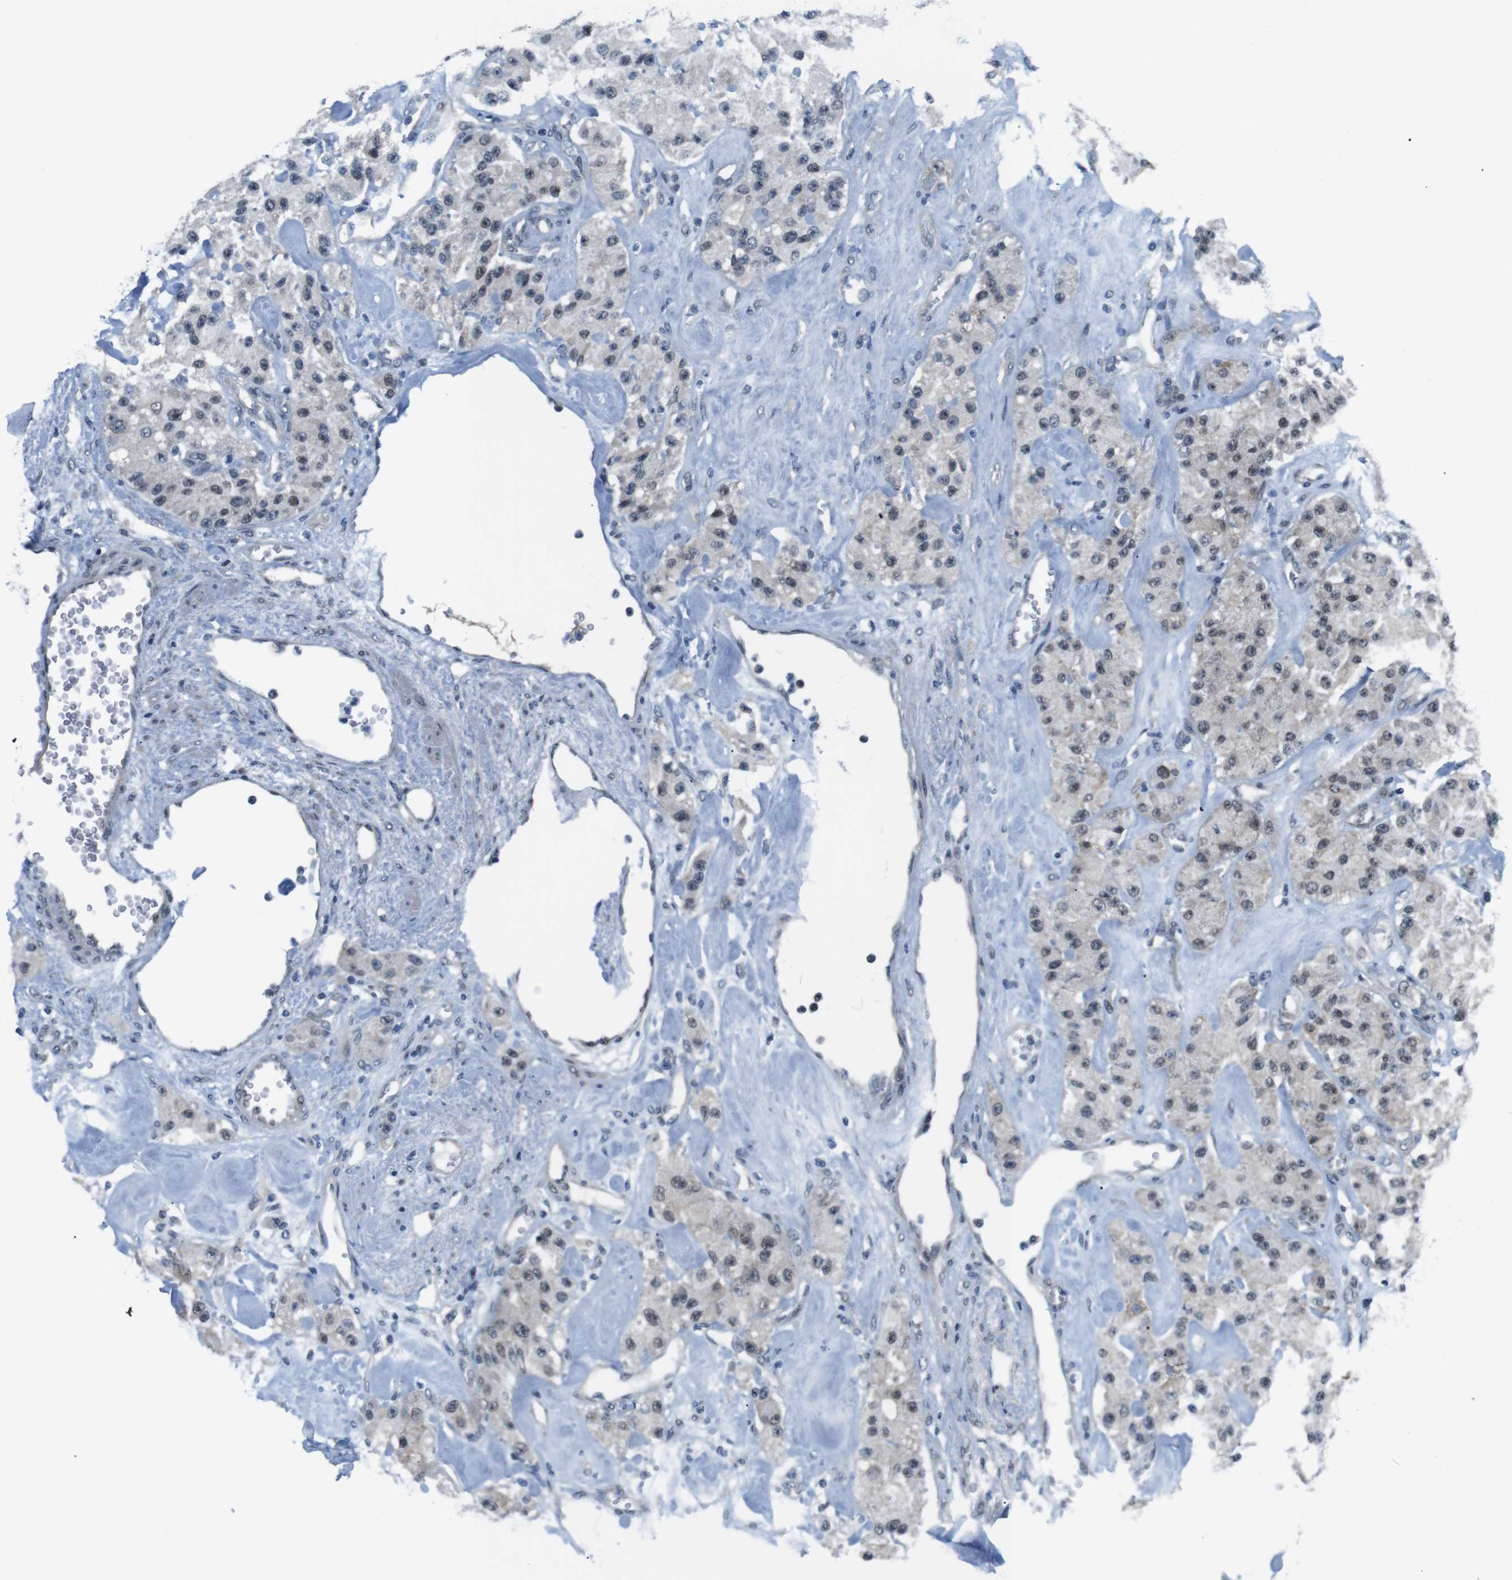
{"staining": {"intensity": "weak", "quantity": "<25%", "location": "cytoplasmic/membranous"}, "tissue": "carcinoid", "cell_type": "Tumor cells", "image_type": "cancer", "snomed": [{"axis": "morphology", "description": "Carcinoid, malignant, NOS"}, {"axis": "topography", "description": "Pancreas"}], "caption": "This is a micrograph of immunohistochemistry (IHC) staining of carcinoid, which shows no expression in tumor cells.", "gene": "SMCO2", "patient": {"sex": "male", "age": 41}}